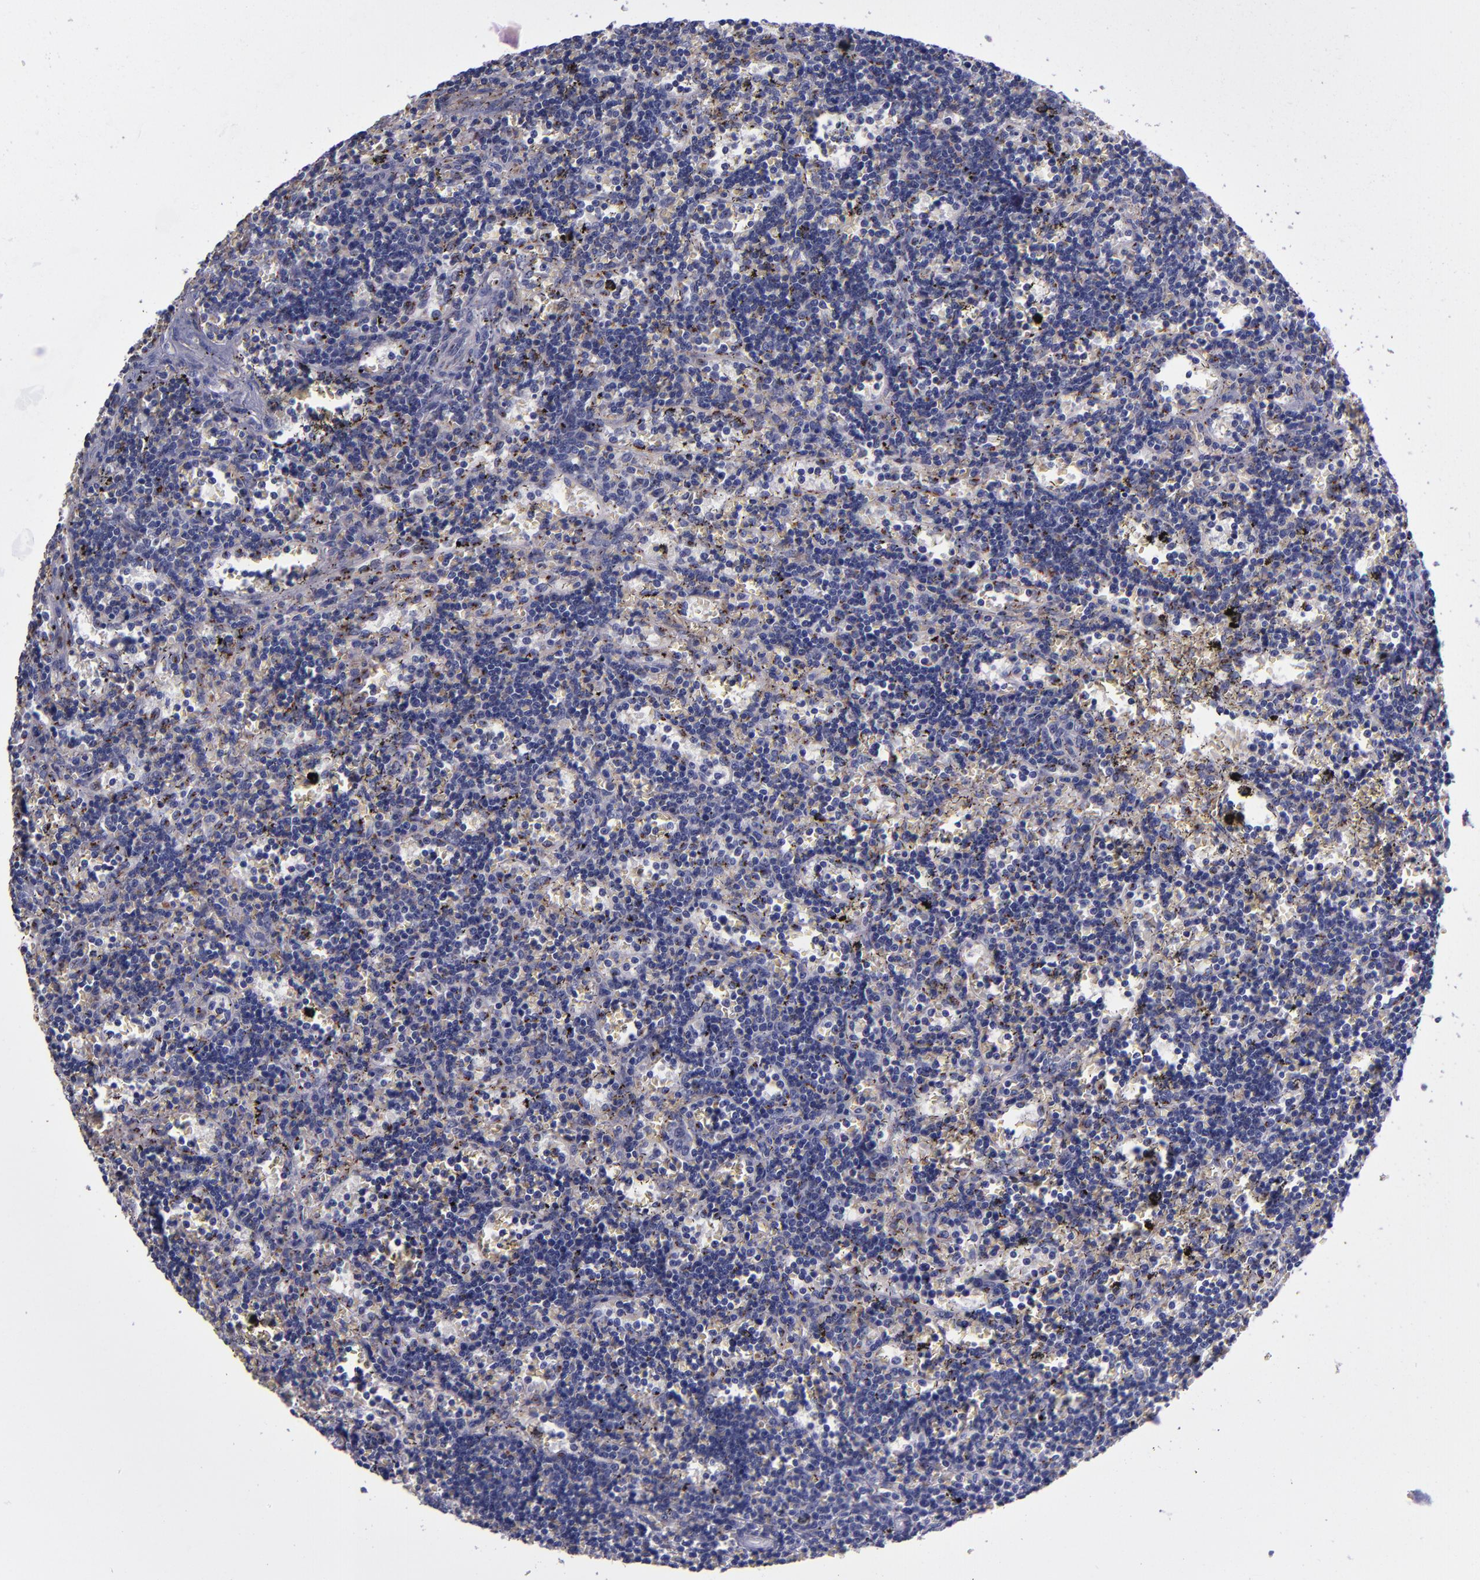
{"staining": {"intensity": "weak", "quantity": "25%-75%", "location": "cytoplasmic/membranous"}, "tissue": "lymphoma", "cell_type": "Tumor cells", "image_type": "cancer", "snomed": [{"axis": "morphology", "description": "Malignant lymphoma, non-Hodgkin's type, Low grade"}, {"axis": "topography", "description": "Spleen"}], "caption": "The image demonstrates immunohistochemical staining of lymphoma. There is weak cytoplasmic/membranous positivity is seen in about 25%-75% of tumor cells.", "gene": "RAB41", "patient": {"sex": "male", "age": 60}}